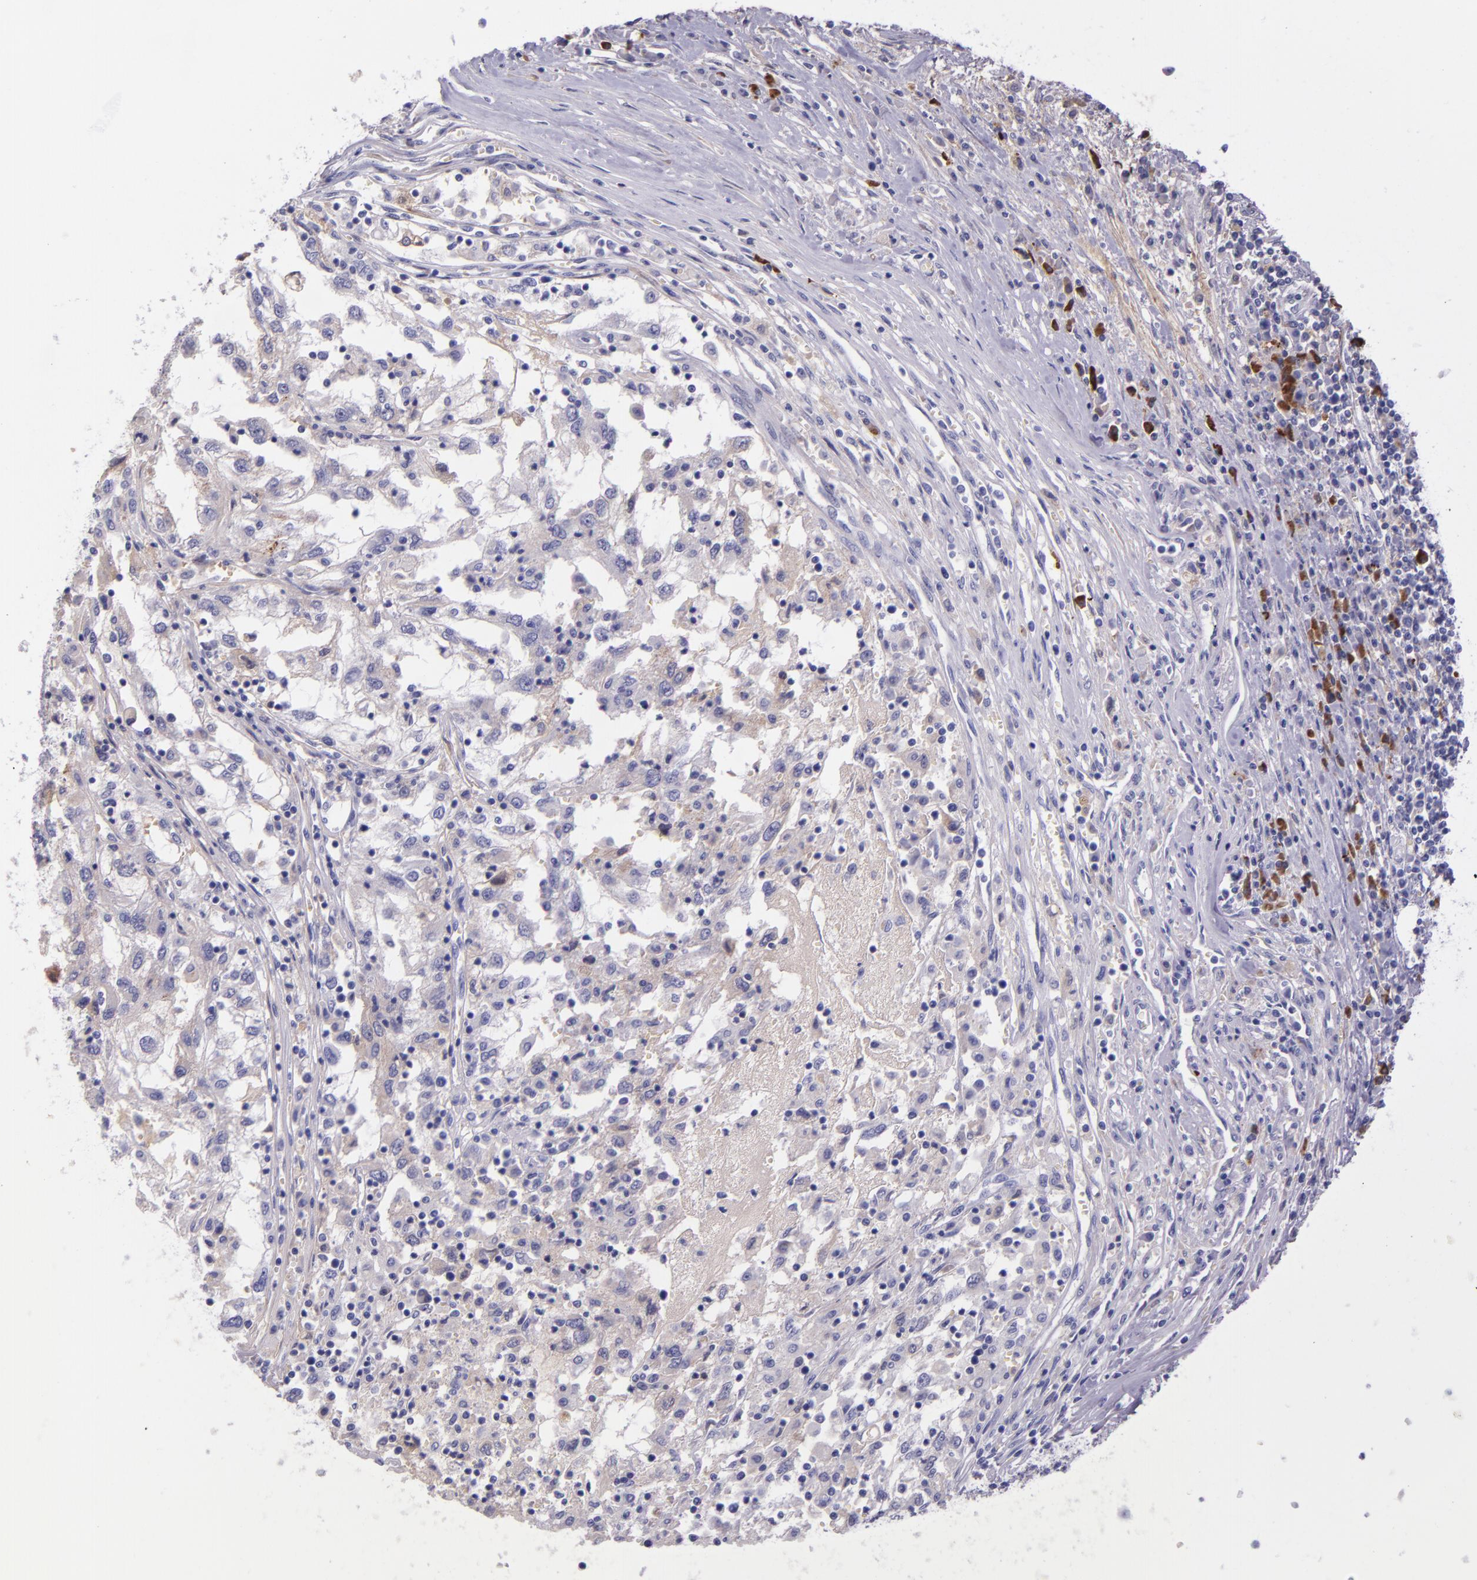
{"staining": {"intensity": "negative", "quantity": "none", "location": "none"}, "tissue": "renal cancer", "cell_type": "Tumor cells", "image_type": "cancer", "snomed": [{"axis": "morphology", "description": "Normal tissue, NOS"}, {"axis": "morphology", "description": "Adenocarcinoma, NOS"}, {"axis": "topography", "description": "Kidney"}], "caption": "Tumor cells are negative for protein expression in human renal cancer.", "gene": "KNG1", "patient": {"sex": "male", "age": 71}}